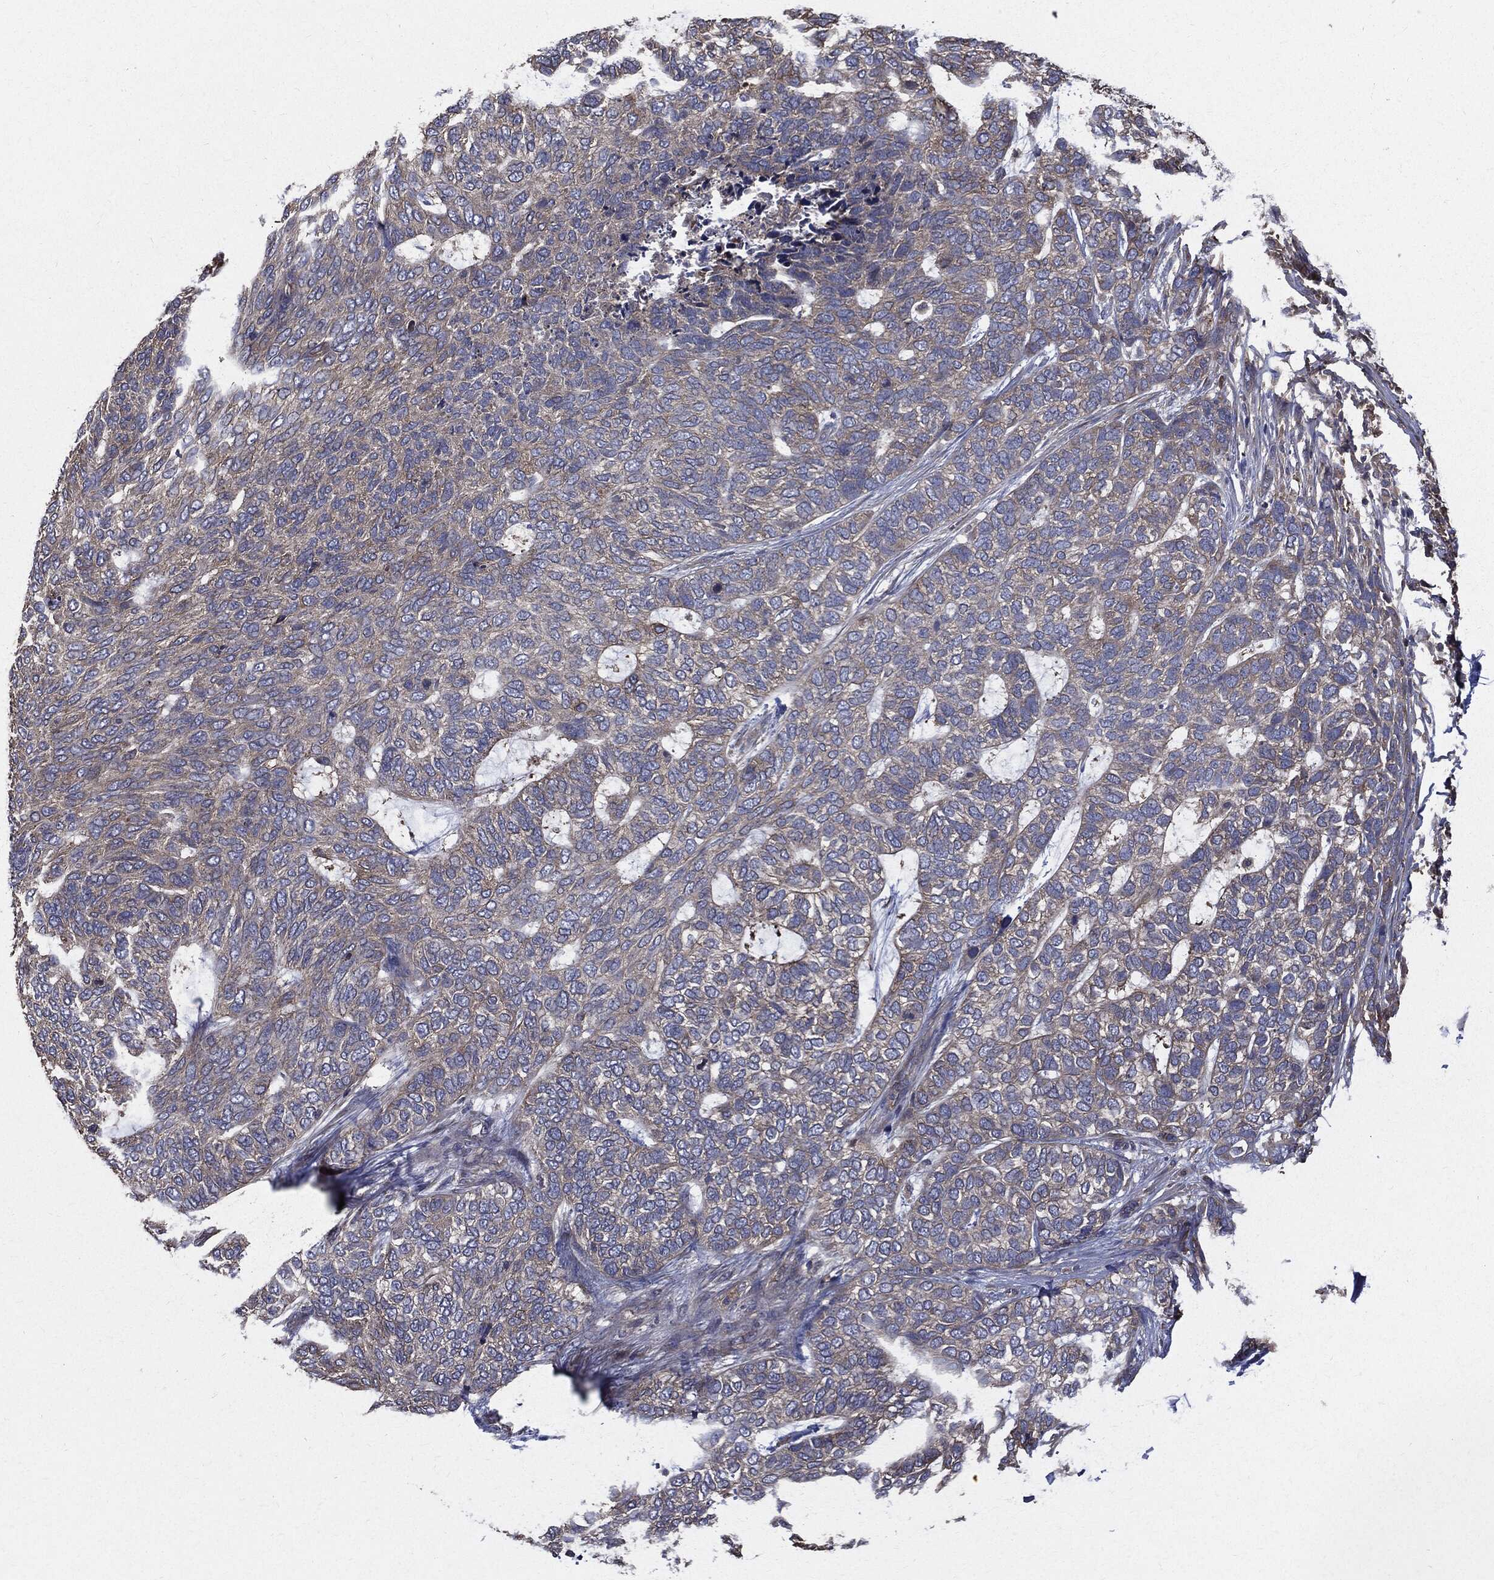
{"staining": {"intensity": "negative", "quantity": "none", "location": "none"}, "tissue": "skin cancer", "cell_type": "Tumor cells", "image_type": "cancer", "snomed": [{"axis": "morphology", "description": "Basal cell carcinoma"}, {"axis": "topography", "description": "Skin"}], "caption": "Tumor cells show no significant expression in basal cell carcinoma (skin).", "gene": "PDCD6IP", "patient": {"sex": "female", "age": 65}}